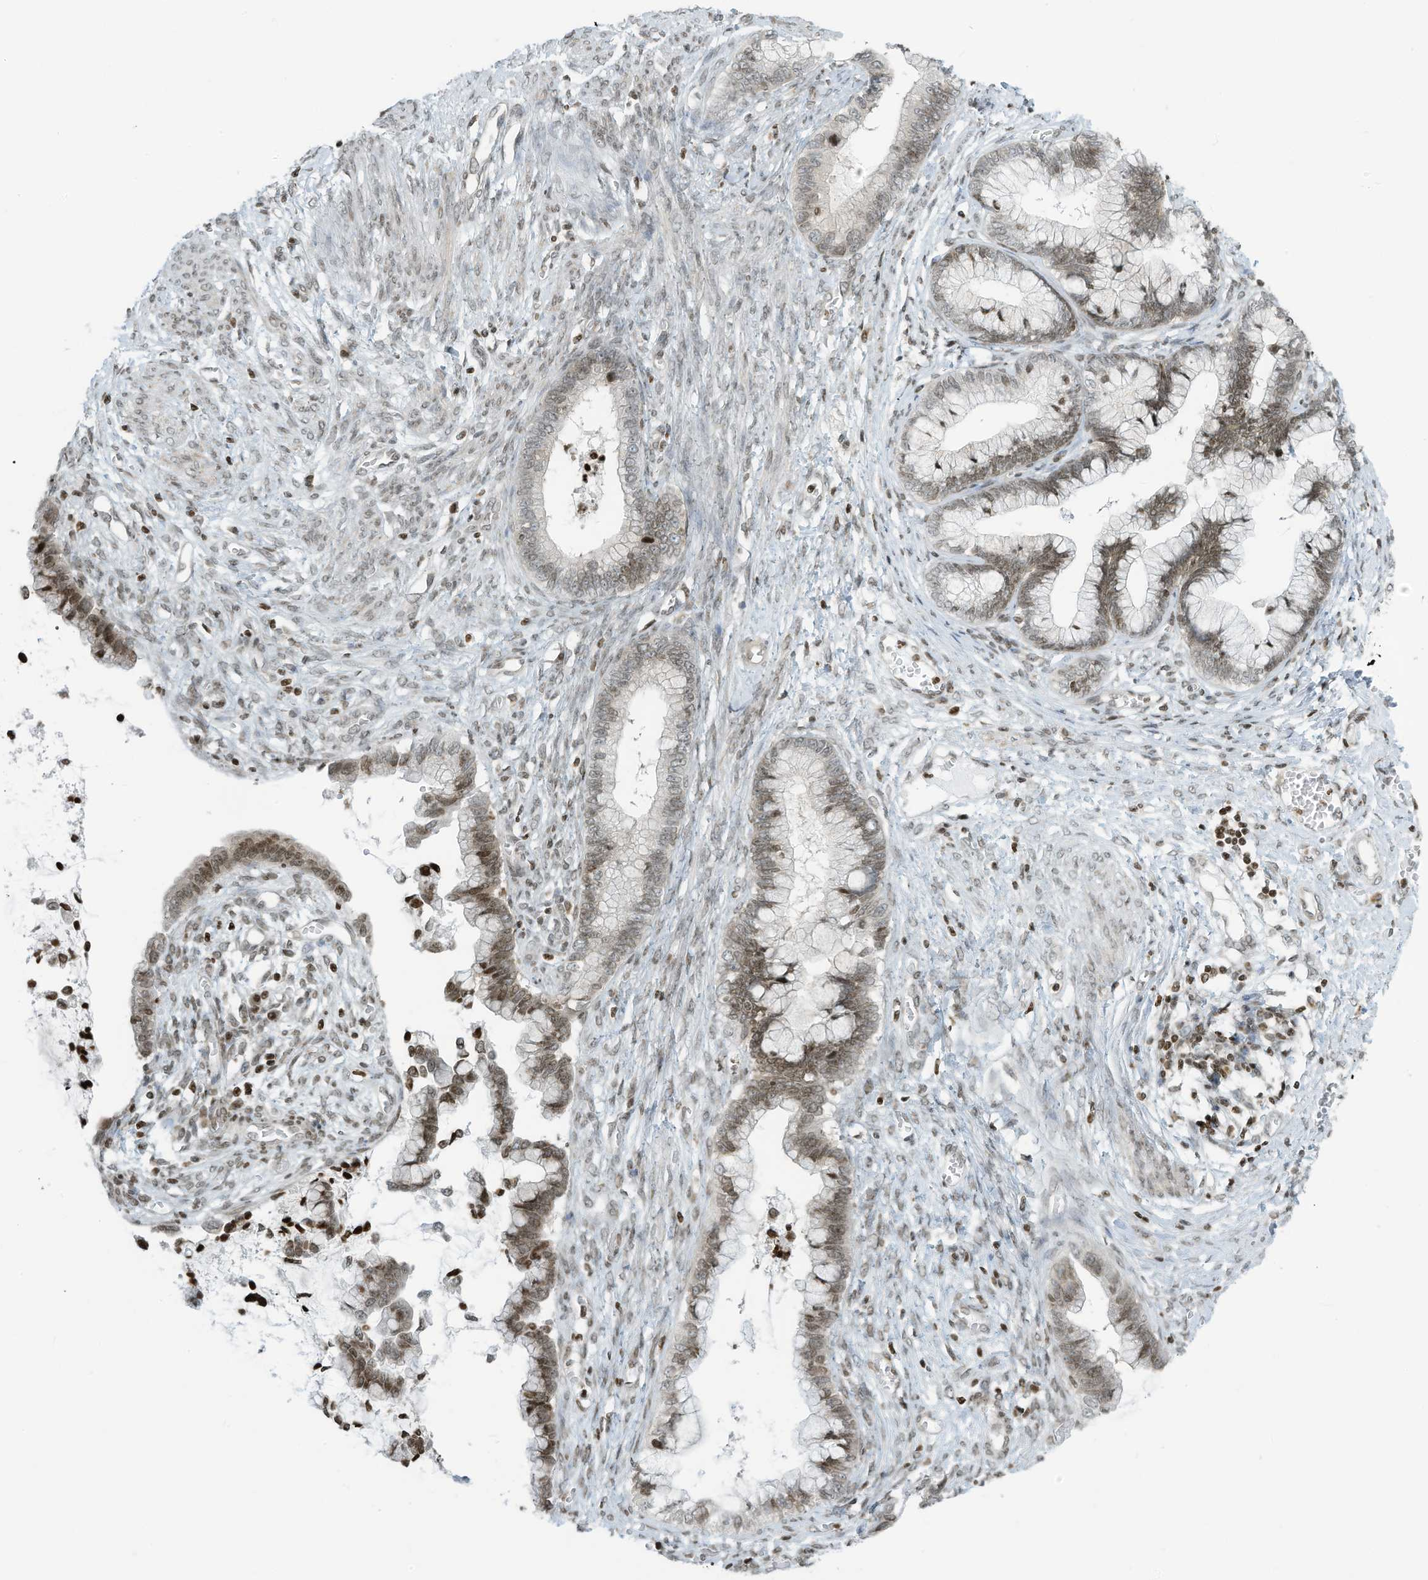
{"staining": {"intensity": "moderate", "quantity": "25%-75%", "location": "nuclear"}, "tissue": "cervical cancer", "cell_type": "Tumor cells", "image_type": "cancer", "snomed": [{"axis": "morphology", "description": "Adenocarcinoma, NOS"}, {"axis": "topography", "description": "Cervix"}], "caption": "About 25%-75% of tumor cells in cervical cancer (adenocarcinoma) demonstrate moderate nuclear protein positivity as visualized by brown immunohistochemical staining.", "gene": "ADI1", "patient": {"sex": "female", "age": 44}}